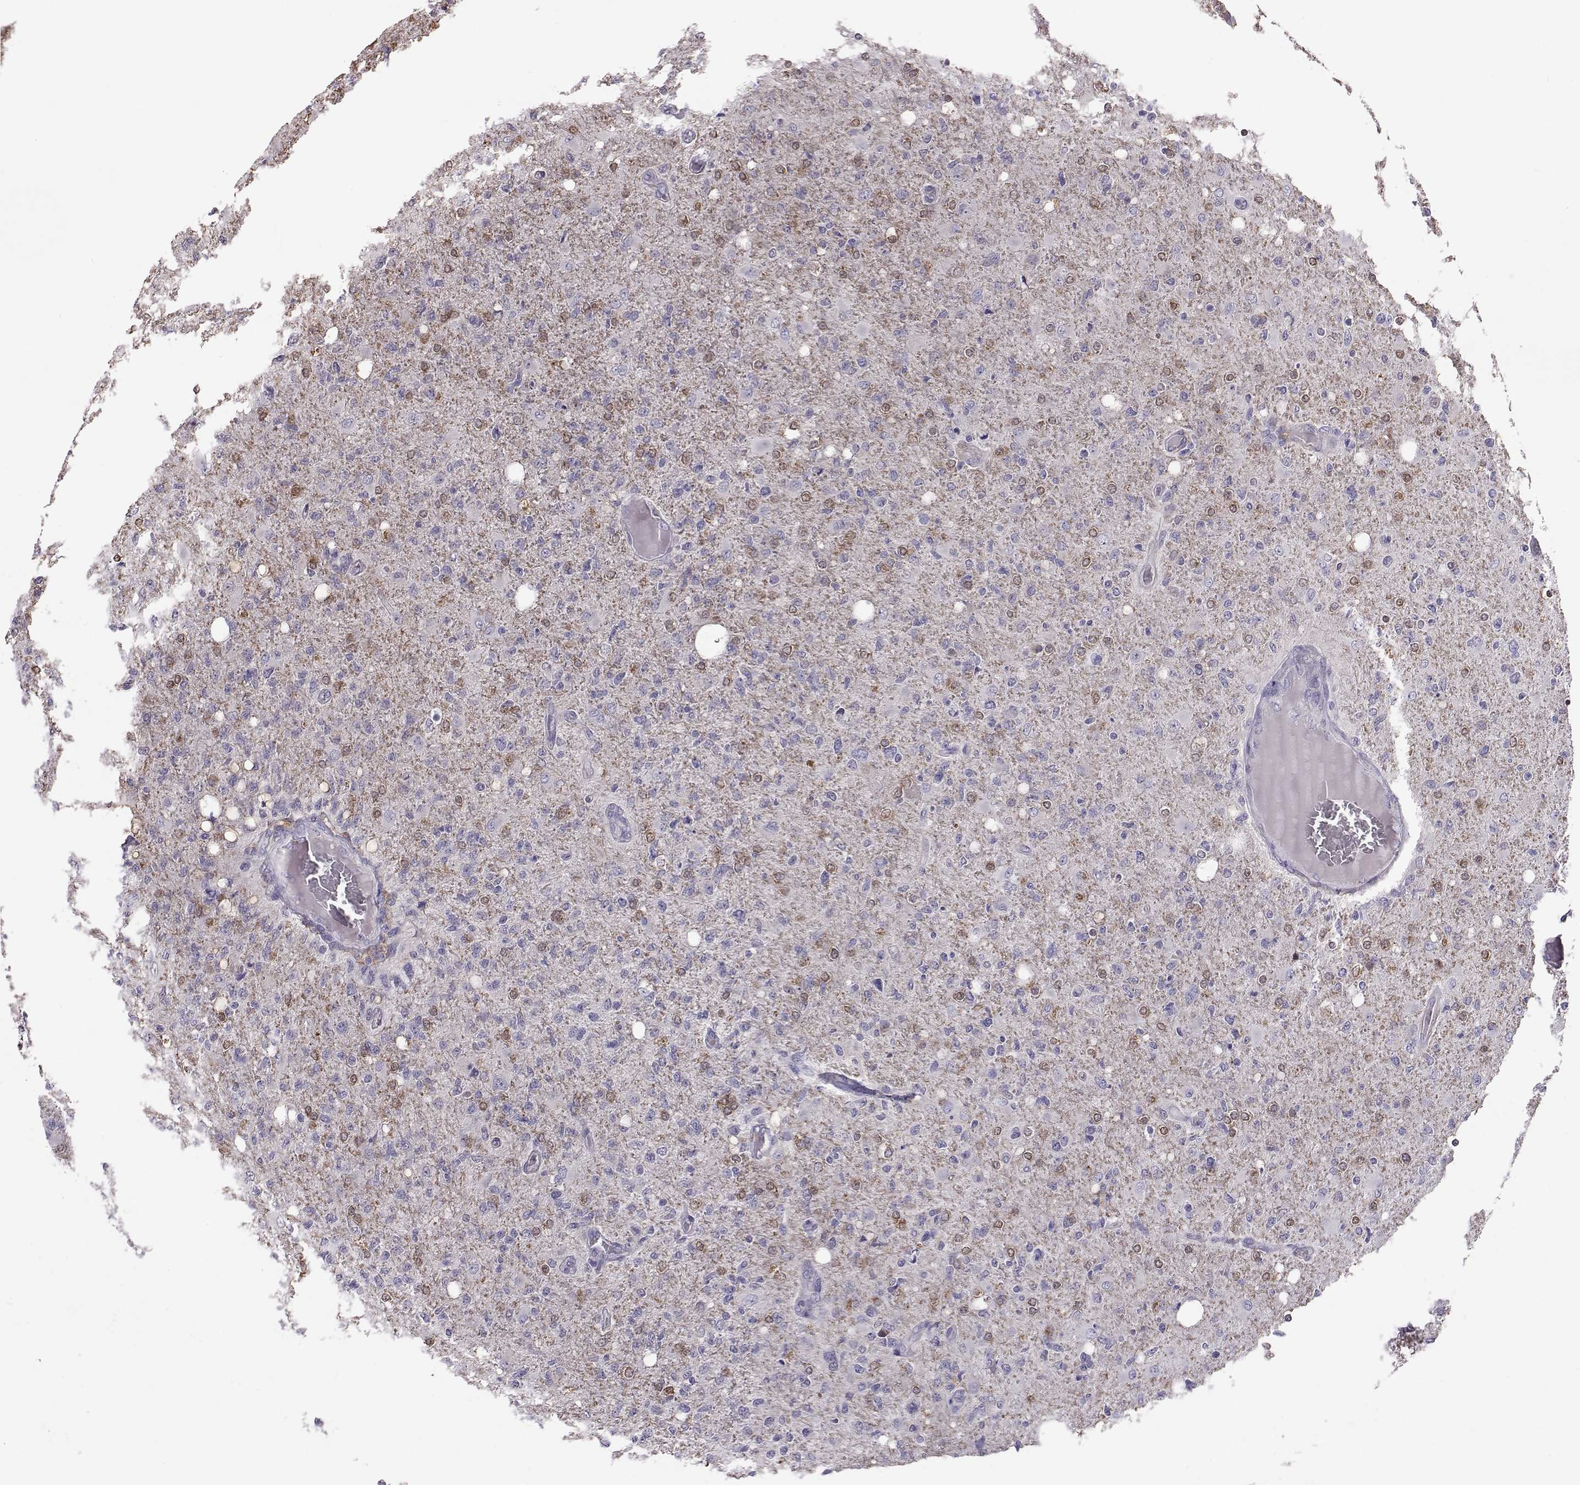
{"staining": {"intensity": "moderate", "quantity": "<25%", "location": "cytoplasmic/membranous"}, "tissue": "glioma", "cell_type": "Tumor cells", "image_type": "cancer", "snomed": [{"axis": "morphology", "description": "Glioma, malignant, High grade"}, {"axis": "topography", "description": "Cerebral cortex"}], "caption": "About <25% of tumor cells in human high-grade glioma (malignant) exhibit moderate cytoplasmic/membranous protein positivity as visualized by brown immunohistochemical staining.", "gene": "ADGRG5", "patient": {"sex": "male", "age": 70}}